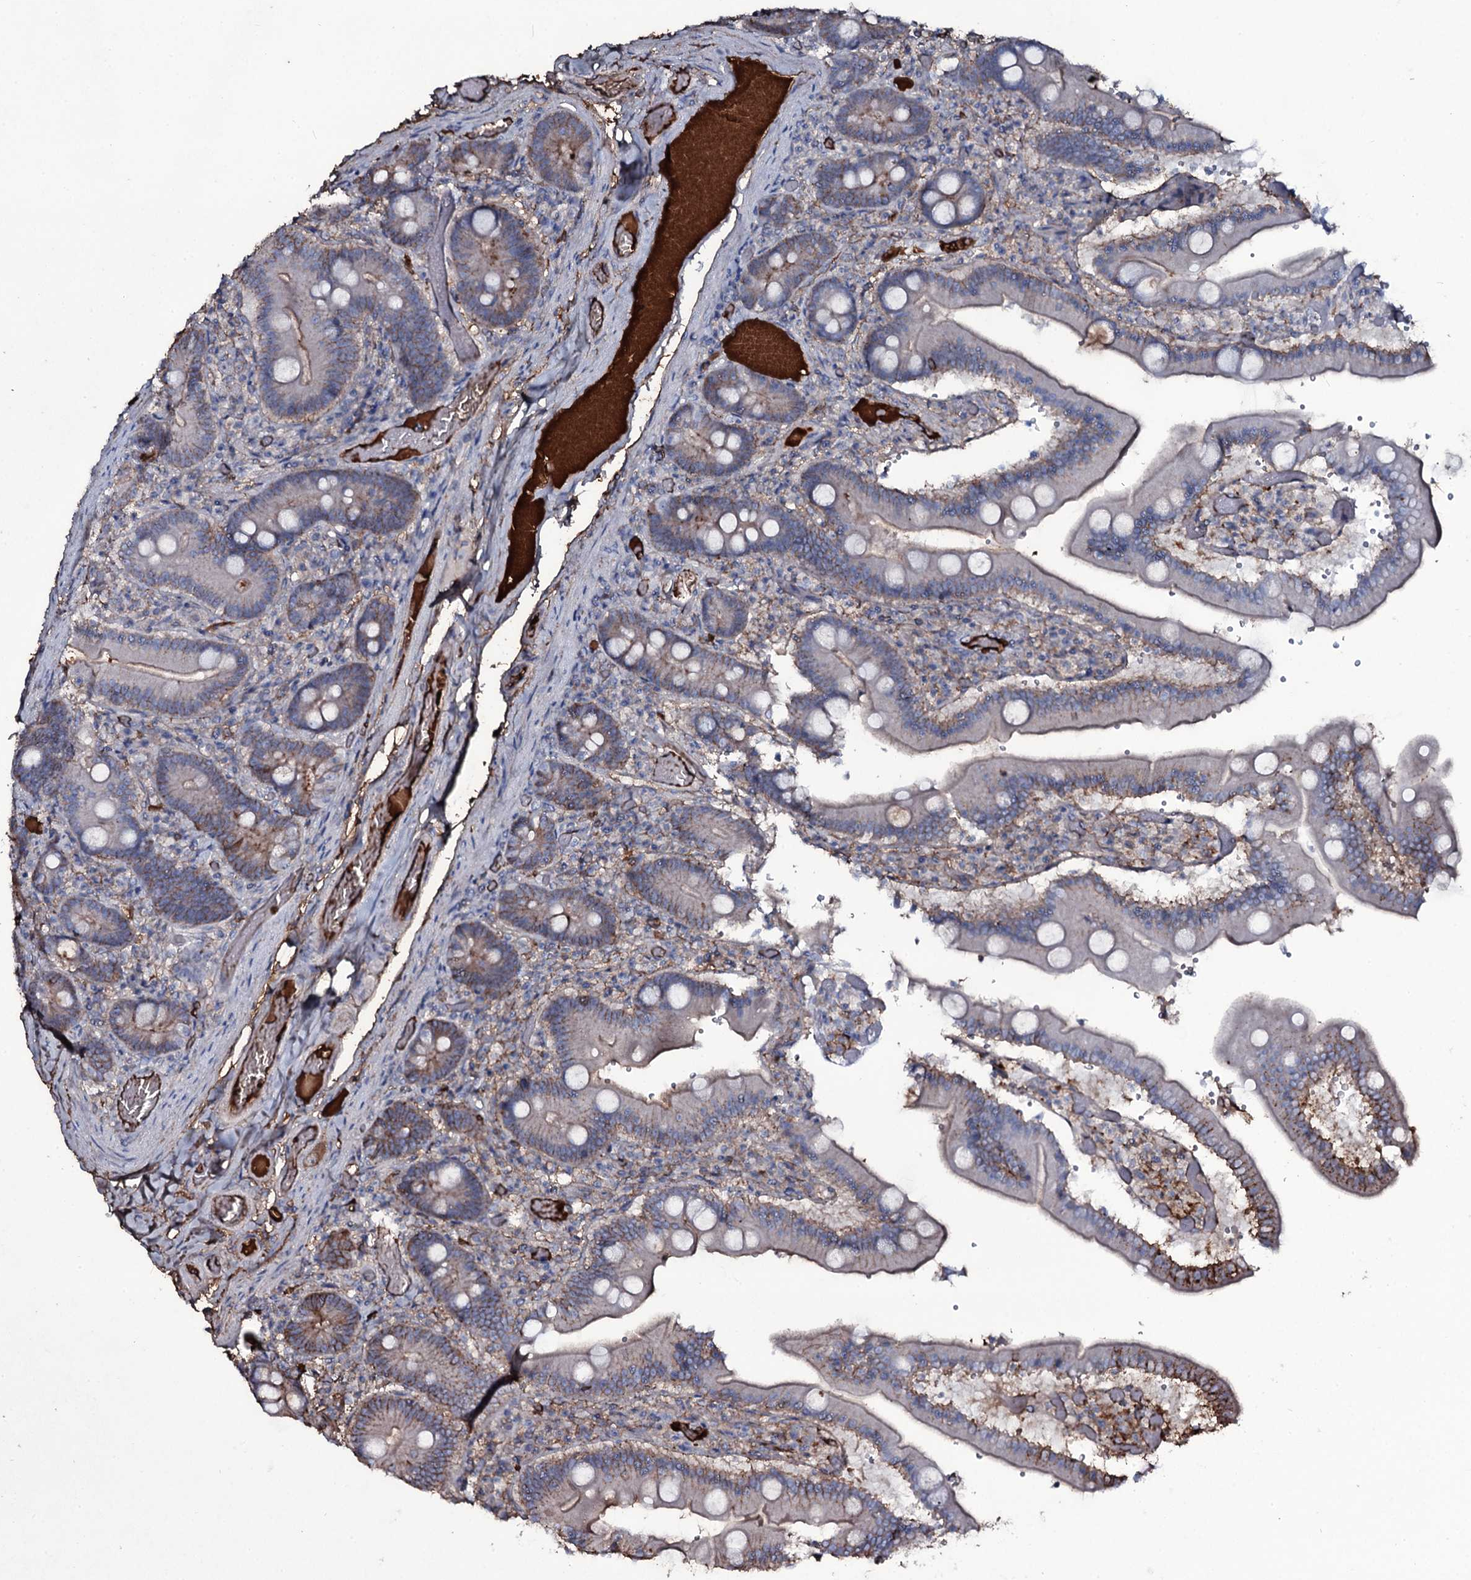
{"staining": {"intensity": "moderate", "quantity": "25%-75%", "location": "cytoplasmic/membranous"}, "tissue": "duodenum", "cell_type": "Glandular cells", "image_type": "normal", "snomed": [{"axis": "morphology", "description": "Normal tissue, NOS"}, {"axis": "topography", "description": "Duodenum"}], "caption": "Brown immunohistochemical staining in unremarkable duodenum reveals moderate cytoplasmic/membranous expression in approximately 25%-75% of glandular cells.", "gene": "EDN1", "patient": {"sex": "female", "age": 62}}